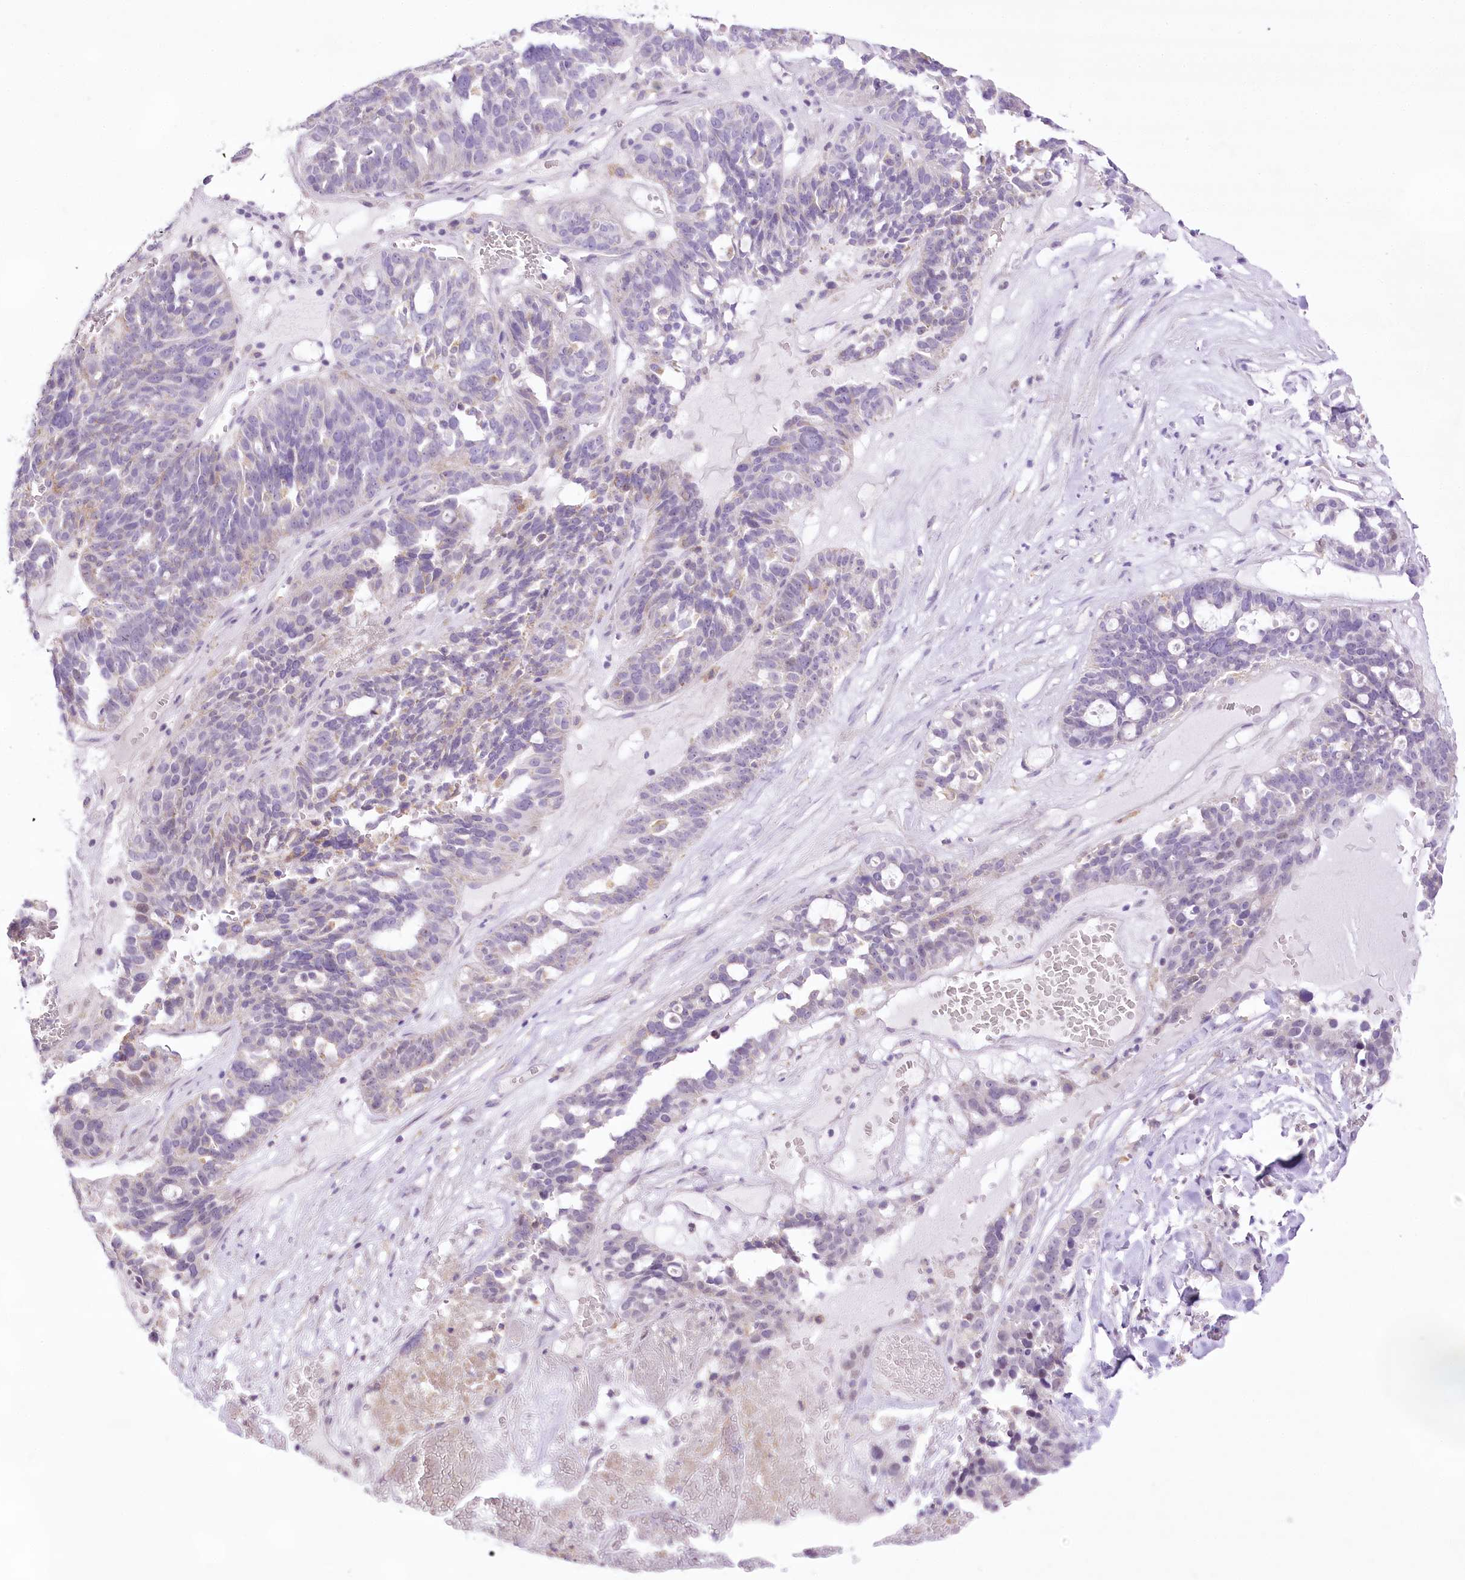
{"staining": {"intensity": "weak", "quantity": "<25%", "location": "cytoplasmic/membranous"}, "tissue": "ovarian cancer", "cell_type": "Tumor cells", "image_type": "cancer", "snomed": [{"axis": "morphology", "description": "Cystadenocarcinoma, serous, NOS"}, {"axis": "topography", "description": "Ovary"}], "caption": "Immunohistochemical staining of human serous cystadenocarcinoma (ovarian) exhibits no significant expression in tumor cells. (DAB immunohistochemistry visualized using brightfield microscopy, high magnification).", "gene": "CCDC30", "patient": {"sex": "female", "age": 59}}